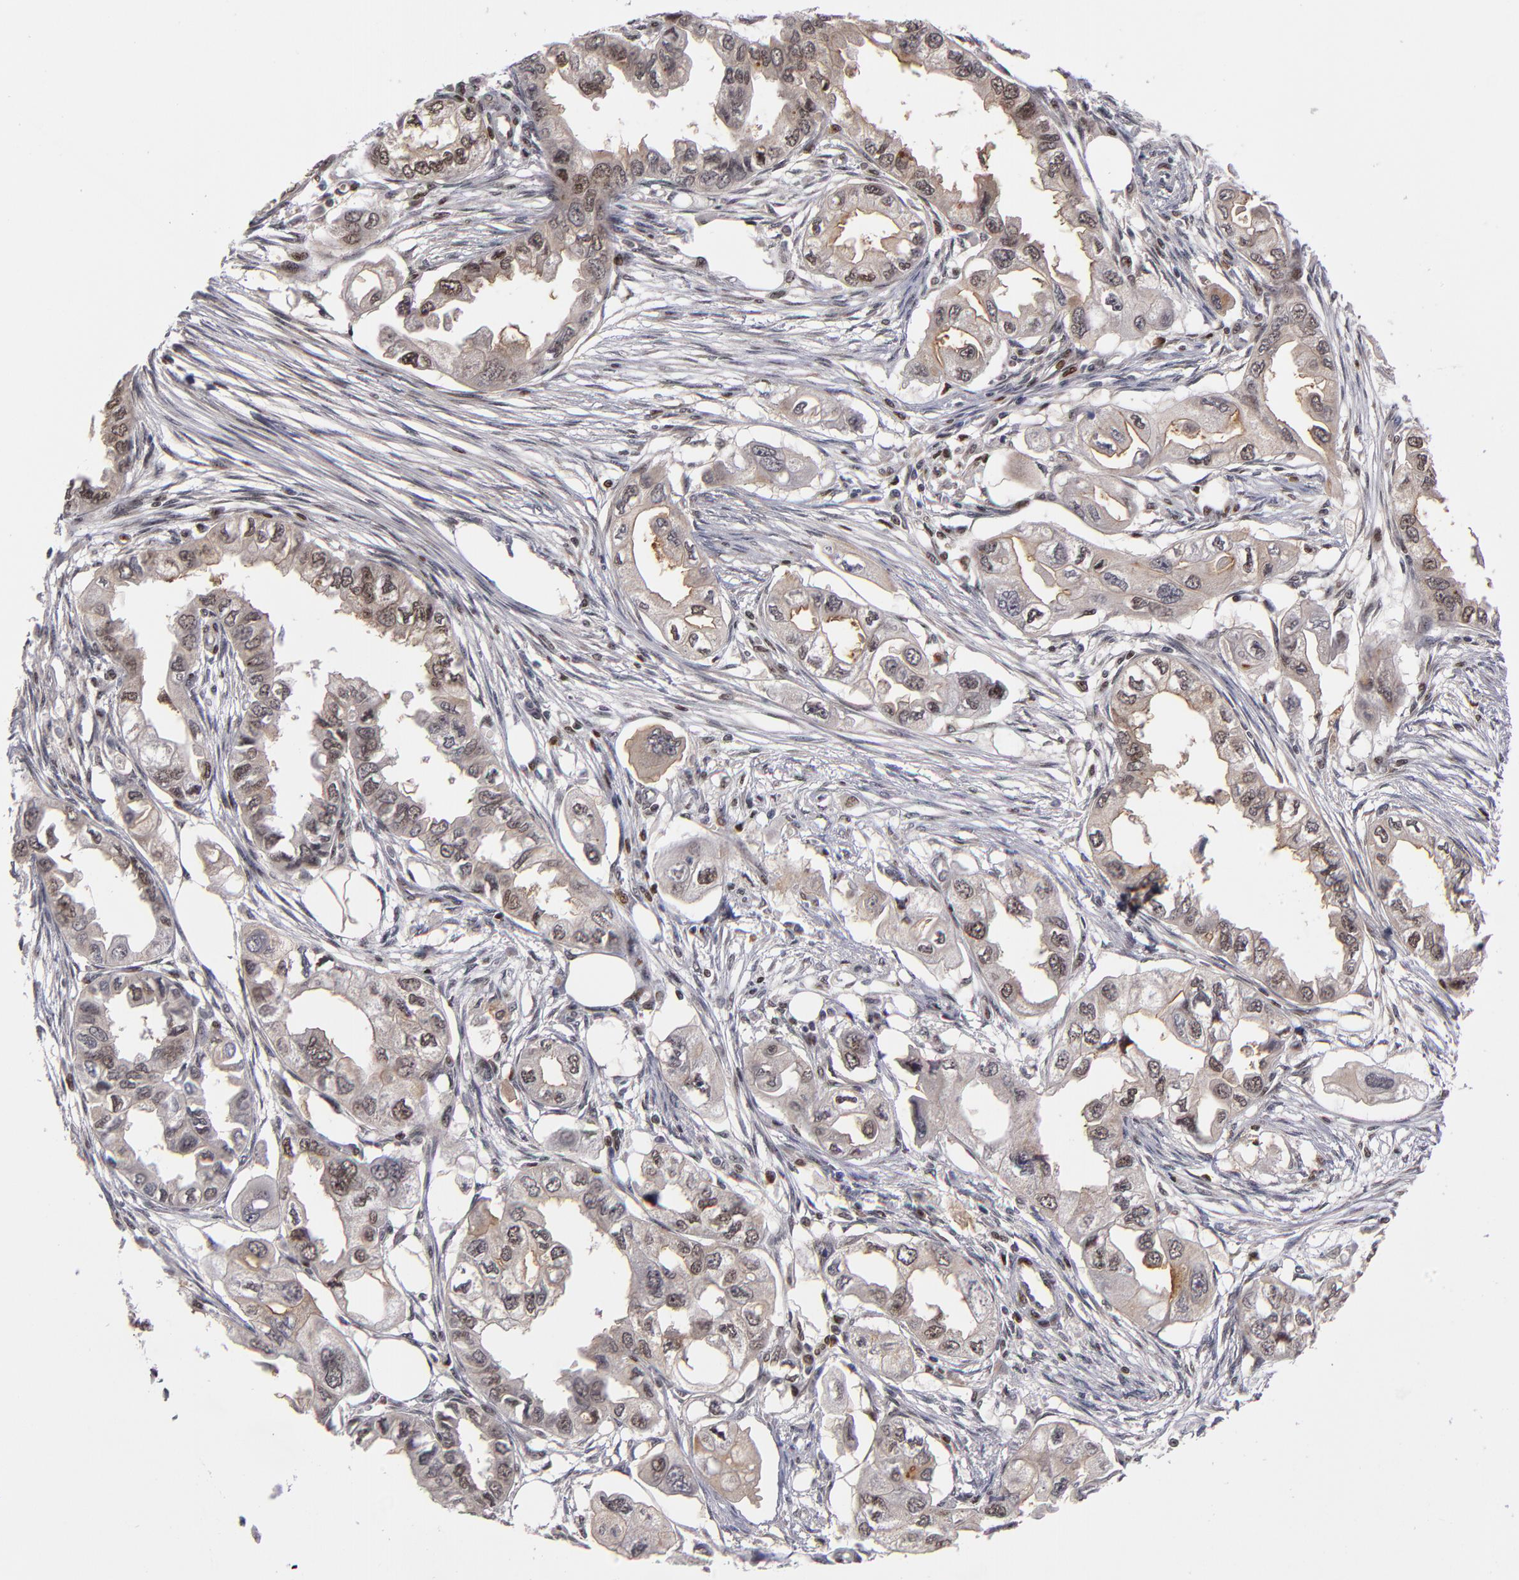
{"staining": {"intensity": "weak", "quantity": "<25%", "location": "nuclear"}, "tissue": "endometrial cancer", "cell_type": "Tumor cells", "image_type": "cancer", "snomed": [{"axis": "morphology", "description": "Adenocarcinoma, NOS"}, {"axis": "topography", "description": "Endometrium"}], "caption": "Immunohistochemistry image of neoplastic tissue: endometrial adenocarcinoma stained with DAB (3,3'-diaminobenzidine) exhibits no significant protein staining in tumor cells. The staining is performed using DAB brown chromogen with nuclei counter-stained in using hematoxylin.", "gene": "KDM6A", "patient": {"sex": "female", "age": 67}}